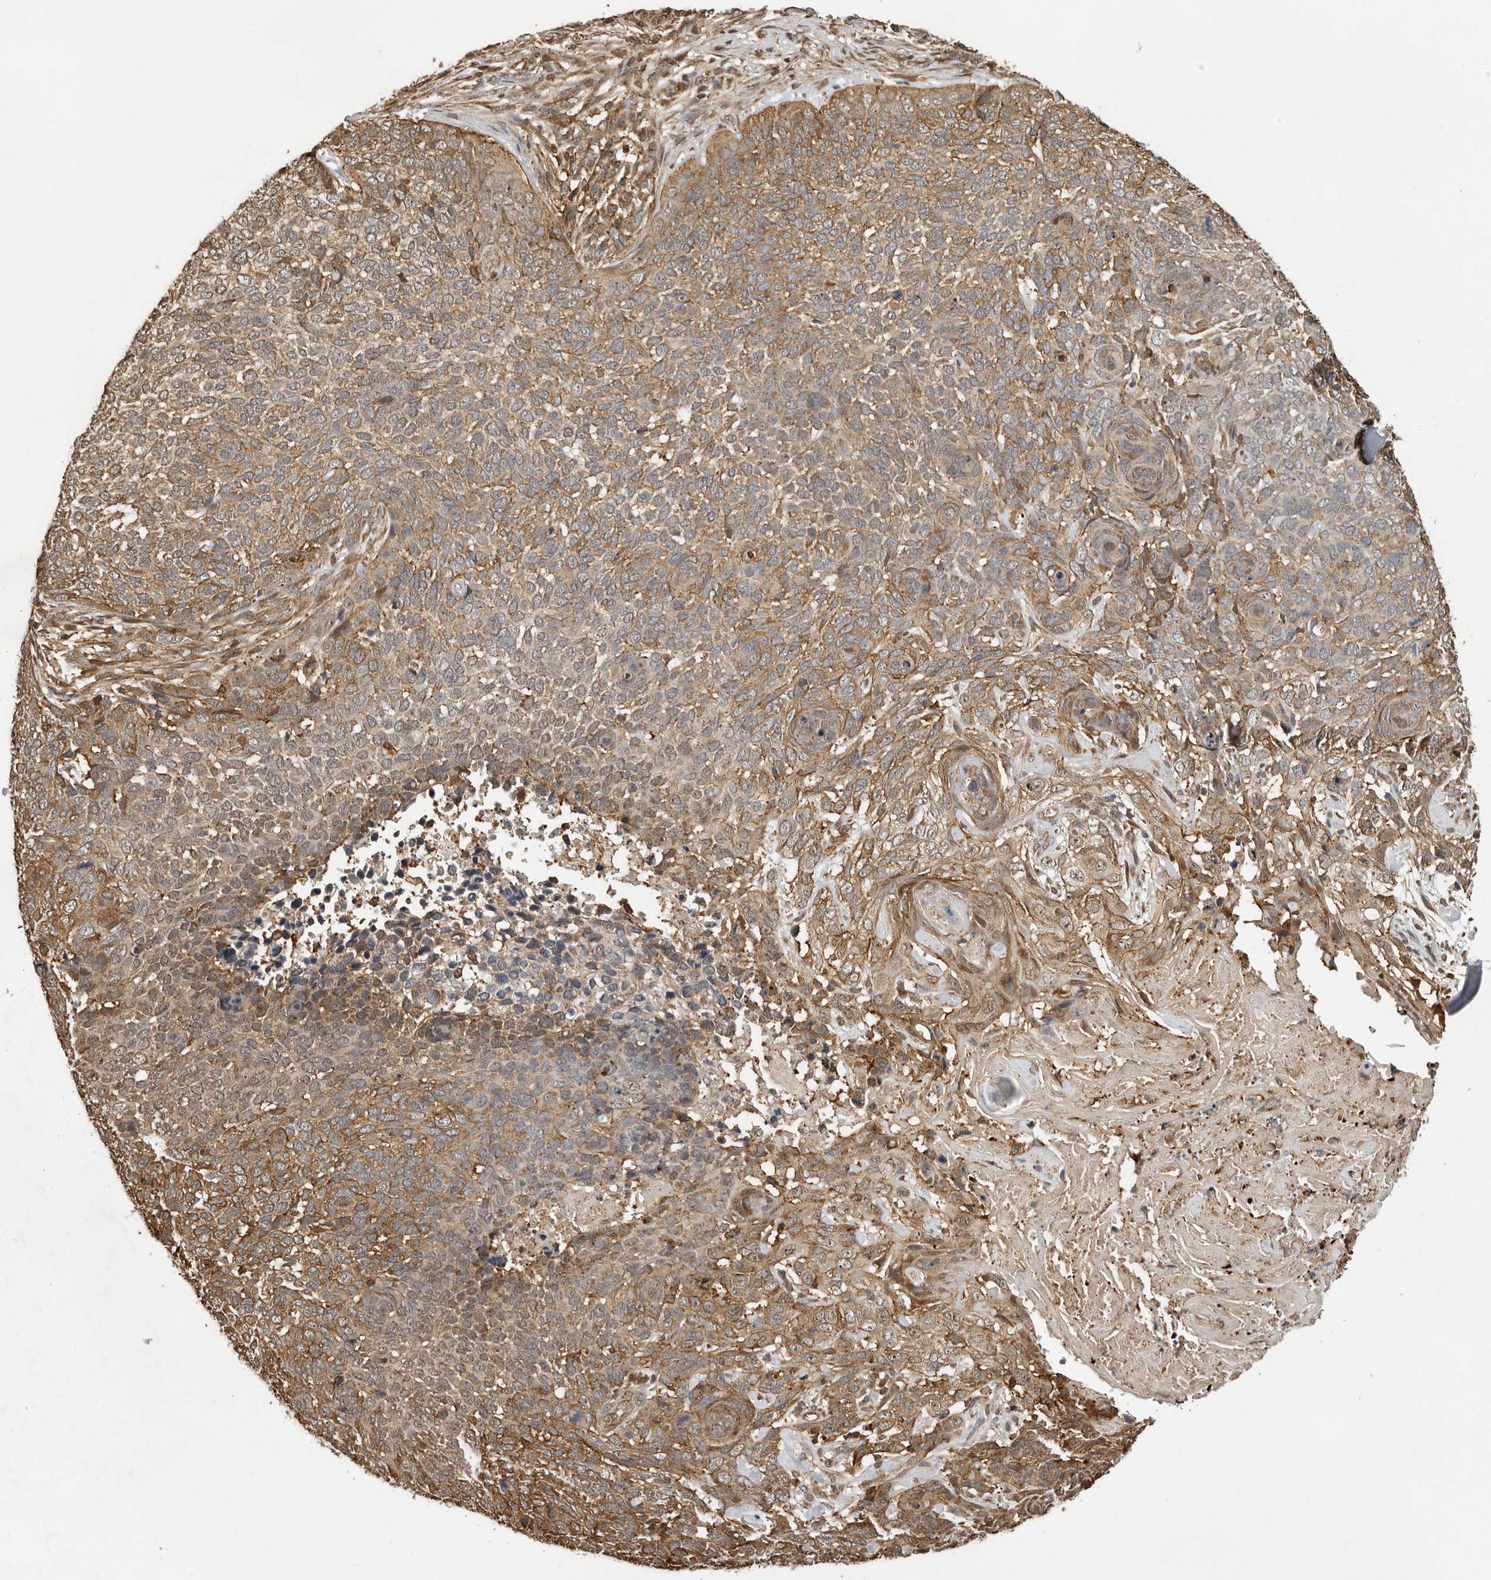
{"staining": {"intensity": "weak", "quantity": ">75%", "location": "cytoplasmic/membranous"}, "tissue": "skin cancer", "cell_type": "Tumor cells", "image_type": "cancer", "snomed": [{"axis": "morphology", "description": "Basal cell carcinoma"}, {"axis": "topography", "description": "Skin"}], "caption": "IHC staining of skin cancer (basal cell carcinoma), which reveals low levels of weak cytoplasmic/membranous staining in approximately >75% of tumor cells indicating weak cytoplasmic/membranous protein staining. The staining was performed using DAB (brown) for protein detection and nuclei were counterstained in hematoxylin (blue).", "gene": "RNF157", "patient": {"sex": "female", "age": 64}}